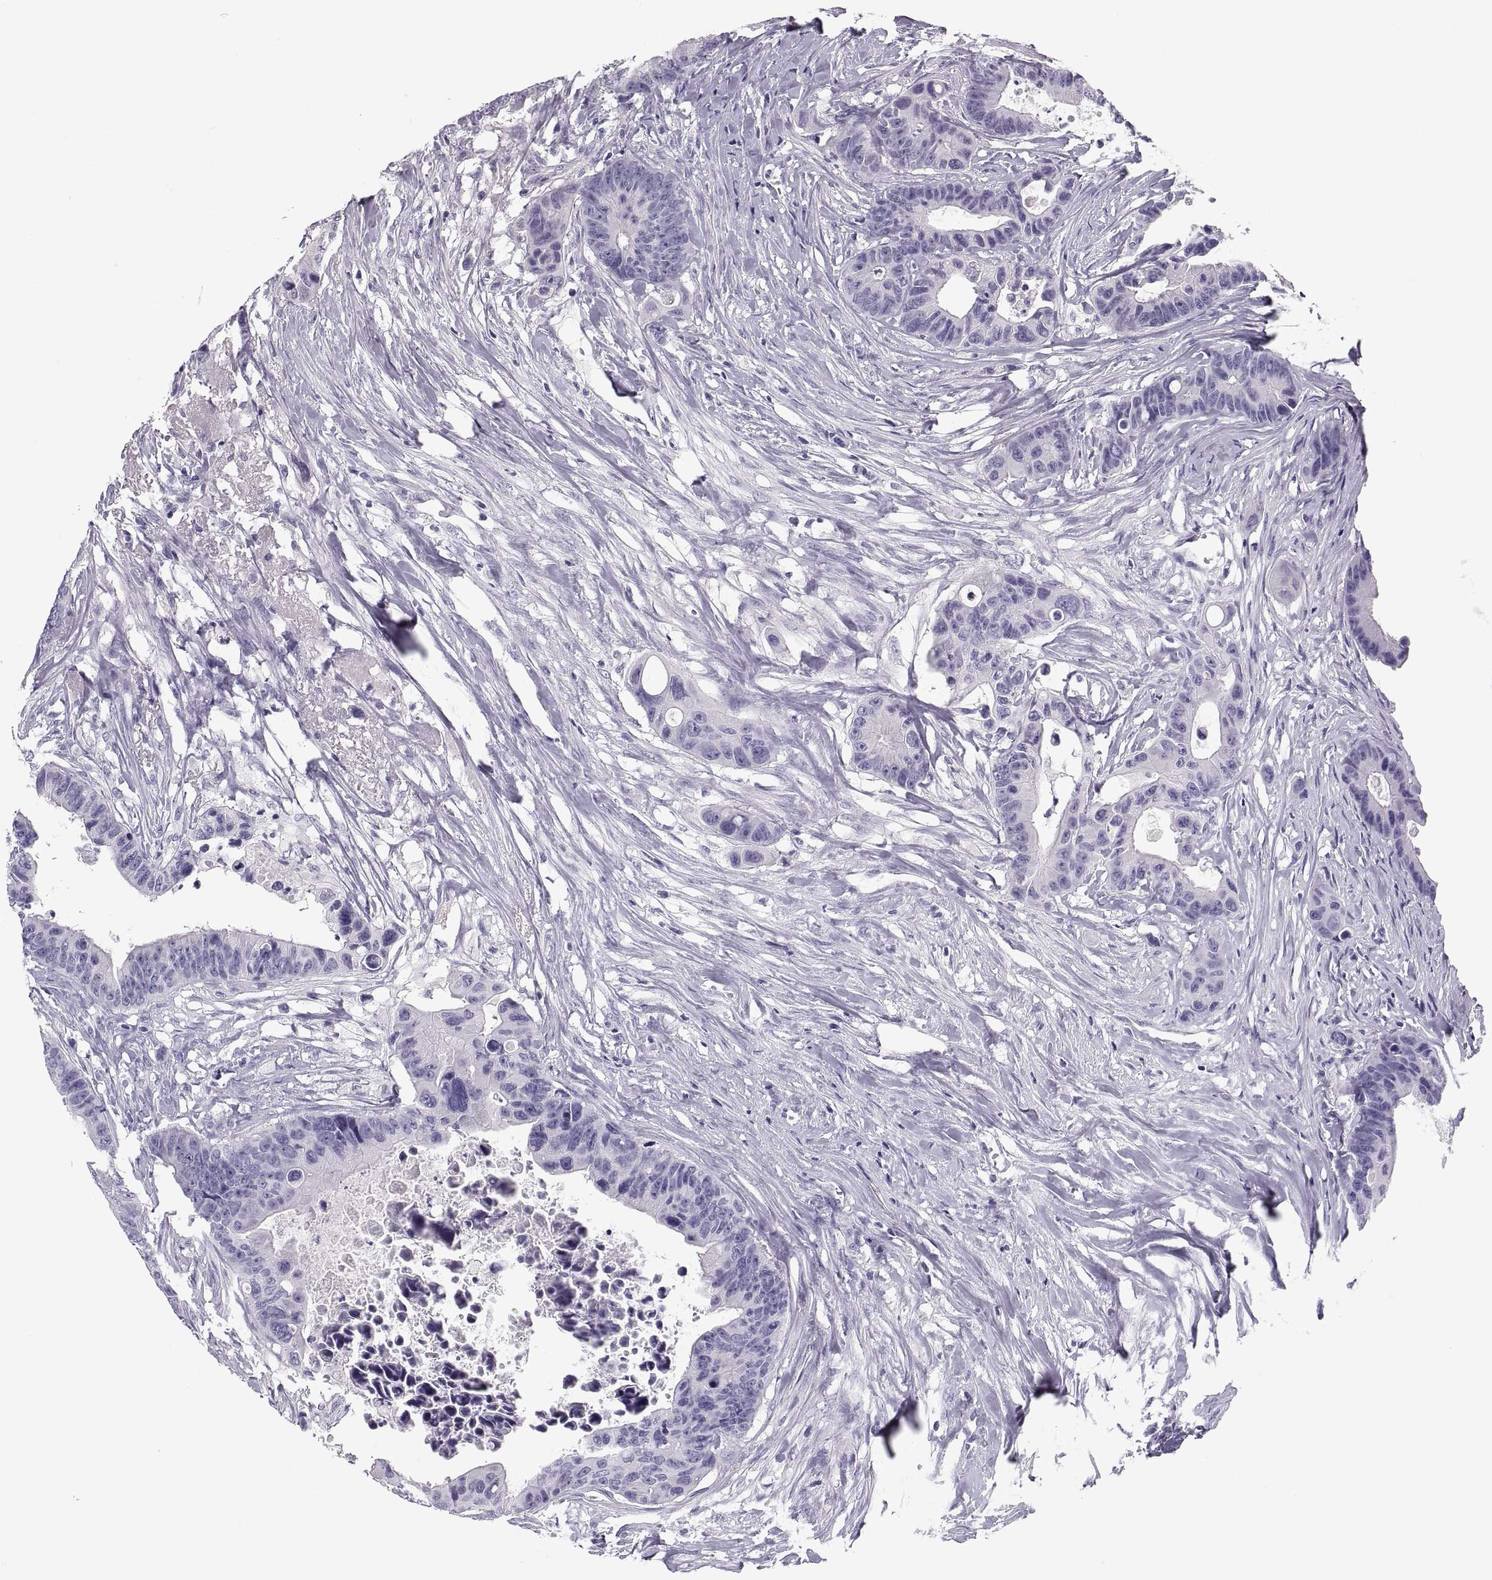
{"staining": {"intensity": "negative", "quantity": "none", "location": "none"}, "tissue": "colorectal cancer", "cell_type": "Tumor cells", "image_type": "cancer", "snomed": [{"axis": "morphology", "description": "Adenocarcinoma, NOS"}, {"axis": "topography", "description": "Colon"}], "caption": "Colorectal cancer (adenocarcinoma) stained for a protein using IHC displays no staining tumor cells.", "gene": "MAGEB2", "patient": {"sex": "female", "age": 87}}